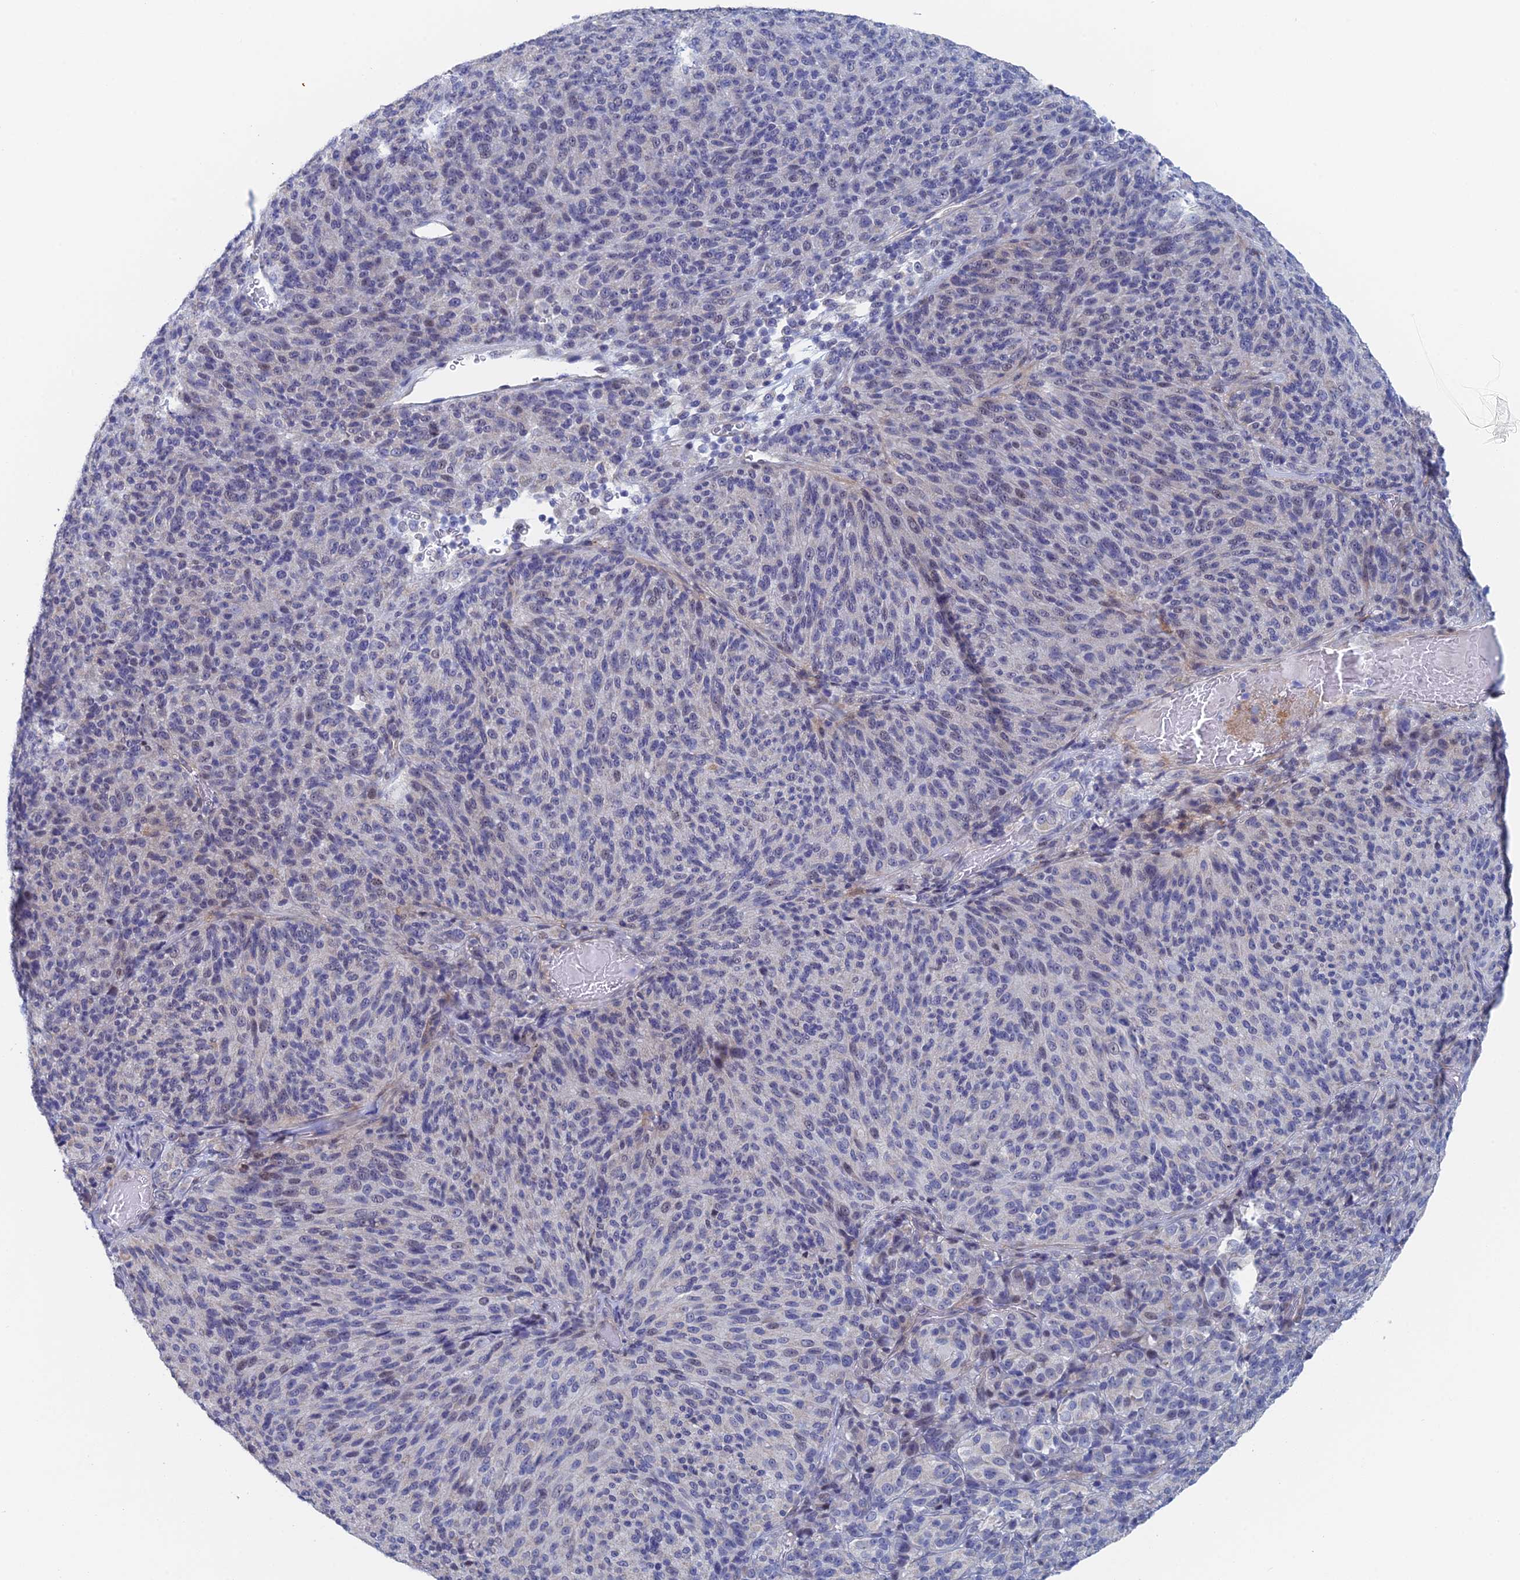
{"staining": {"intensity": "negative", "quantity": "none", "location": "none"}, "tissue": "melanoma", "cell_type": "Tumor cells", "image_type": "cancer", "snomed": [{"axis": "morphology", "description": "Malignant melanoma, Metastatic site"}, {"axis": "topography", "description": "Brain"}], "caption": "A micrograph of human malignant melanoma (metastatic site) is negative for staining in tumor cells. The staining is performed using DAB (3,3'-diaminobenzidine) brown chromogen with nuclei counter-stained in using hematoxylin.", "gene": "GMNC", "patient": {"sex": "female", "age": 56}}